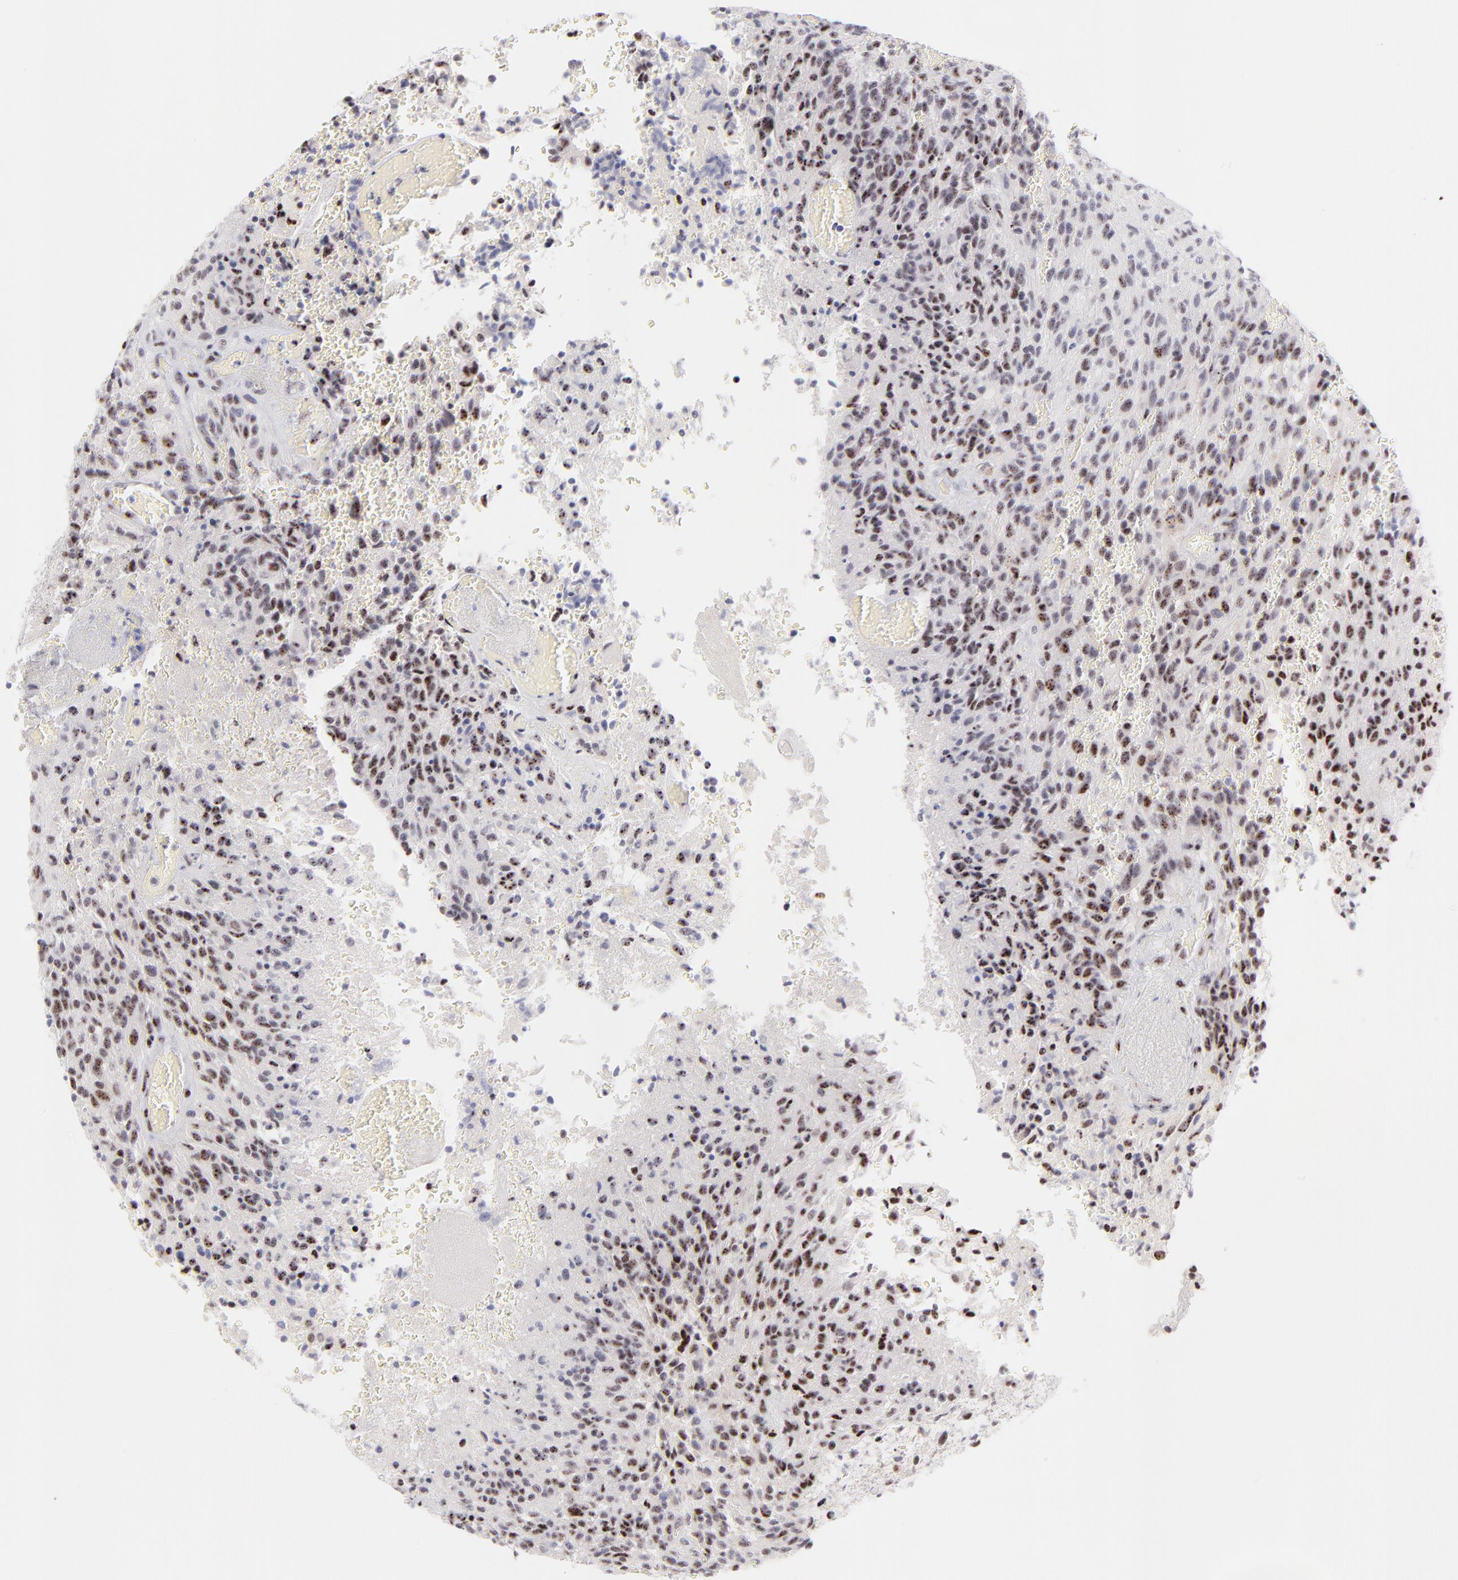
{"staining": {"intensity": "moderate", "quantity": ">75%", "location": "nuclear"}, "tissue": "glioma", "cell_type": "Tumor cells", "image_type": "cancer", "snomed": [{"axis": "morphology", "description": "Normal tissue, NOS"}, {"axis": "morphology", "description": "Glioma, malignant, High grade"}, {"axis": "topography", "description": "Cerebral cortex"}], "caption": "Immunohistochemical staining of human high-grade glioma (malignant) demonstrates medium levels of moderate nuclear protein expression in approximately >75% of tumor cells.", "gene": "CDC25C", "patient": {"sex": "male", "age": 56}}